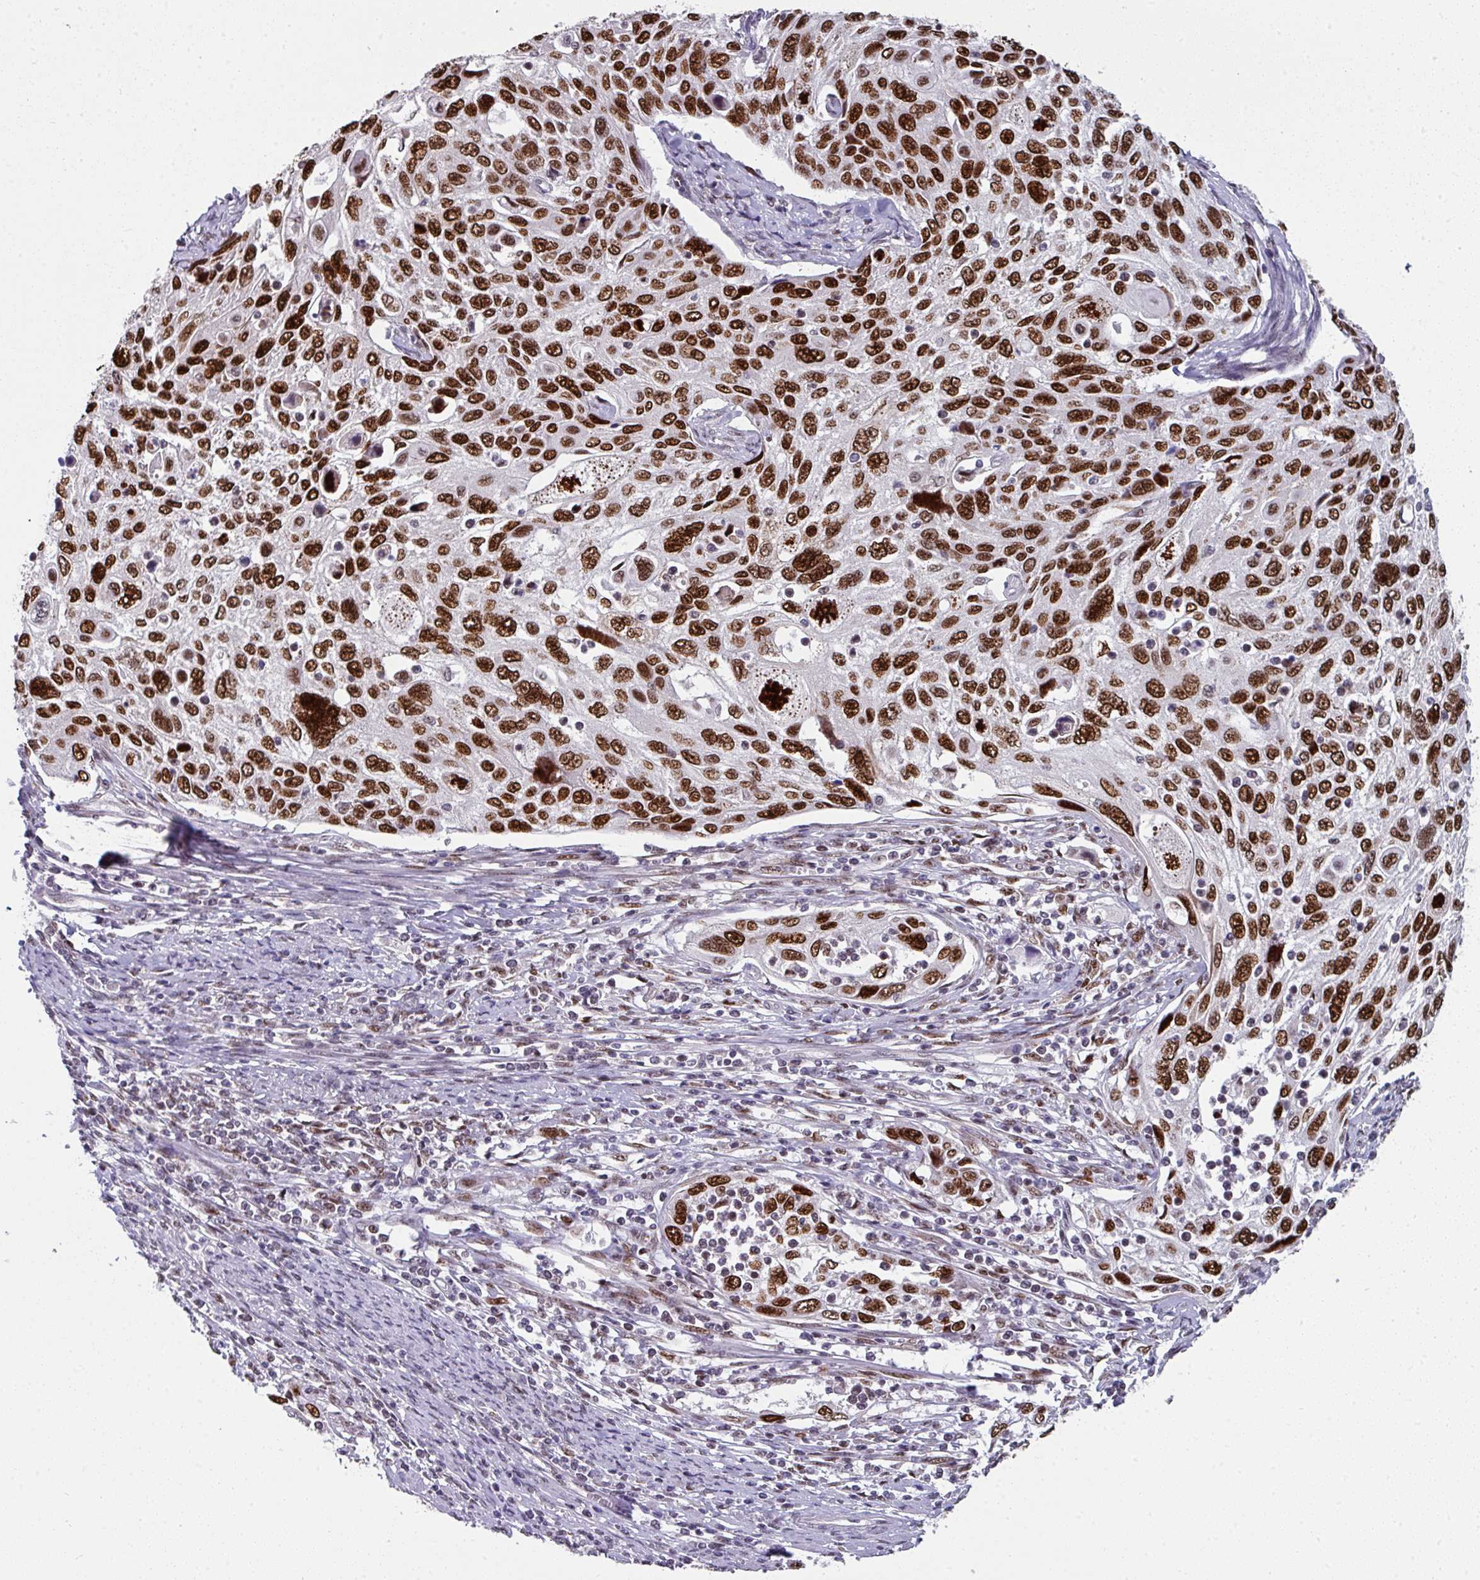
{"staining": {"intensity": "strong", "quantity": ">75%", "location": "nuclear"}, "tissue": "cervical cancer", "cell_type": "Tumor cells", "image_type": "cancer", "snomed": [{"axis": "morphology", "description": "Squamous cell carcinoma, NOS"}, {"axis": "topography", "description": "Cervix"}], "caption": "A histopathology image of cervical cancer stained for a protein reveals strong nuclear brown staining in tumor cells. (IHC, brightfield microscopy, high magnification).", "gene": "RAD50", "patient": {"sex": "female", "age": 70}}